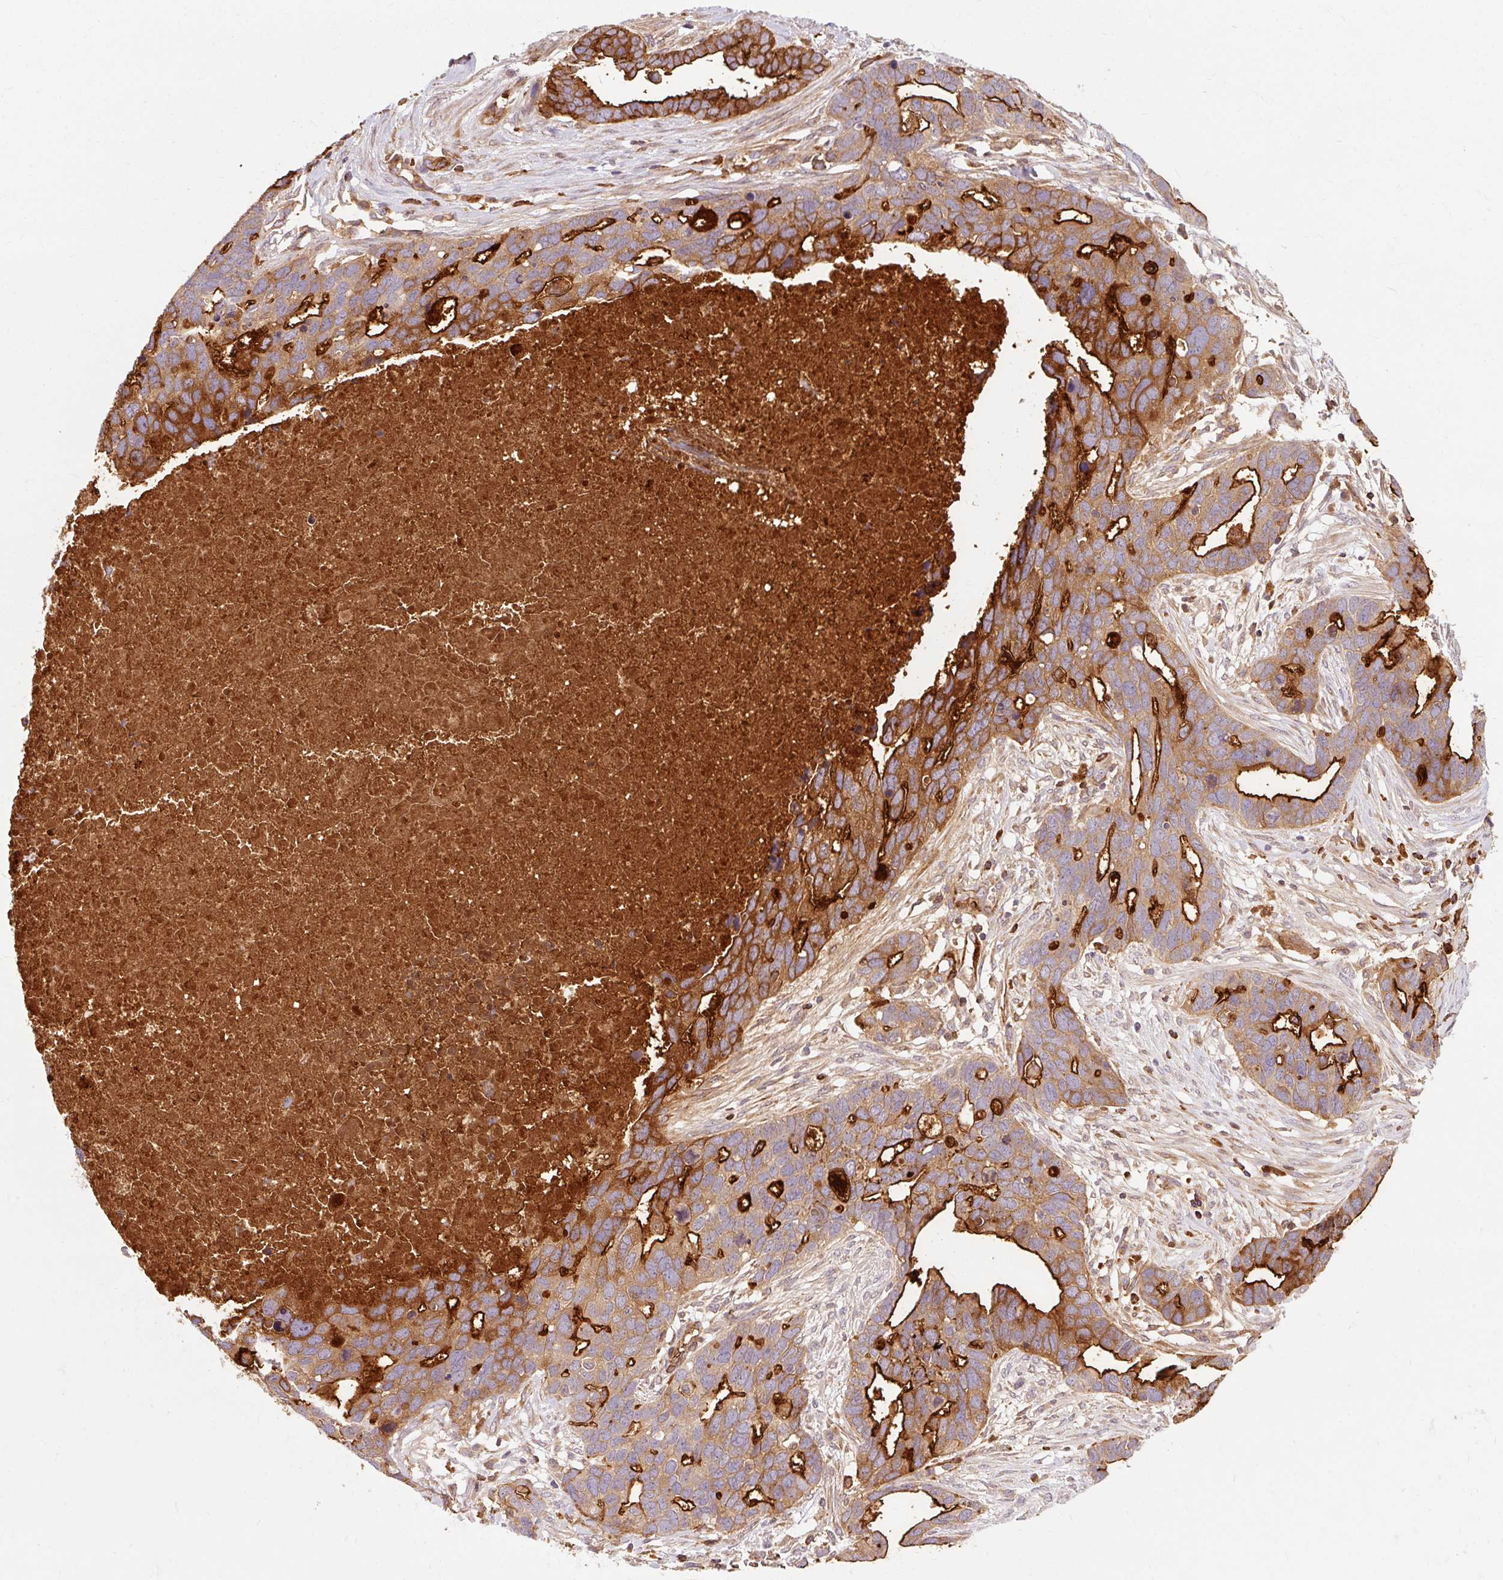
{"staining": {"intensity": "strong", "quantity": "25%-75%", "location": "cytoplasmic/membranous"}, "tissue": "ovarian cancer", "cell_type": "Tumor cells", "image_type": "cancer", "snomed": [{"axis": "morphology", "description": "Cystadenocarcinoma, serous, NOS"}, {"axis": "topography", "description": "Ovary"}], "caption": "Immunohistochemical staining of ovarian serous cystadenocarcinoma reveals high levels of strong cytoplasmic/membranous staining in approximately 25%-75% of tumor cells.", "gene": "CEBPZ", "patient": {"sex": "female", "age": 54}}